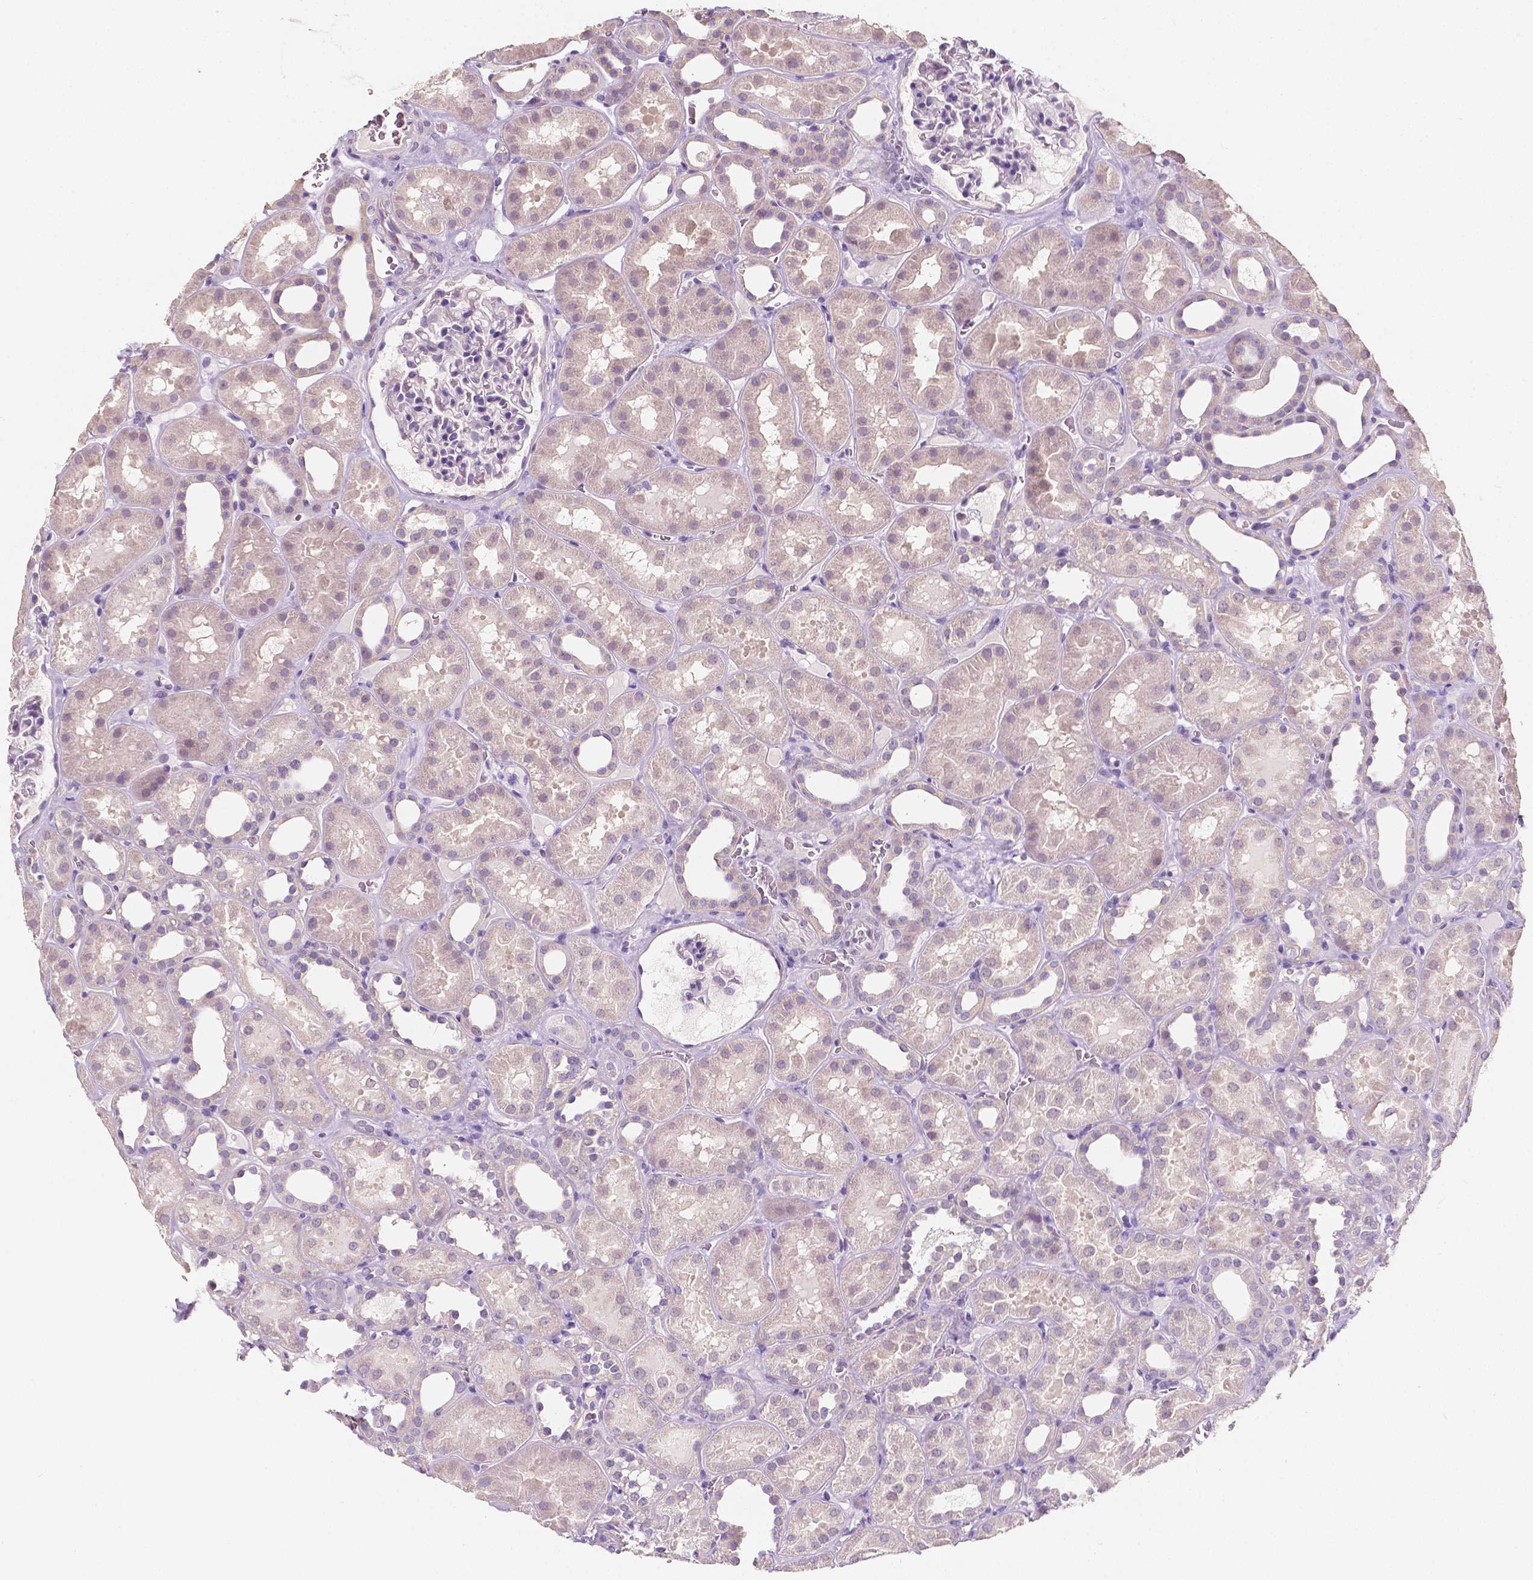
{"staining": {"intensity": "negative", "quantity": "none", "location": "none"}, "tissue": "kidney", "cell_type": "Cells in glomeruli", "image_type": "normal", "snomed": [{"axis": "morphology", "description": "Normal tissue, NOS"}, {"axis": "topography", "description": "Kidney"}], "caption": "Cells in glomeruli show no significant staining in unremarkable kidney.", "gene": "TAL1", "patient": {"sex": "female", "age": 41}}